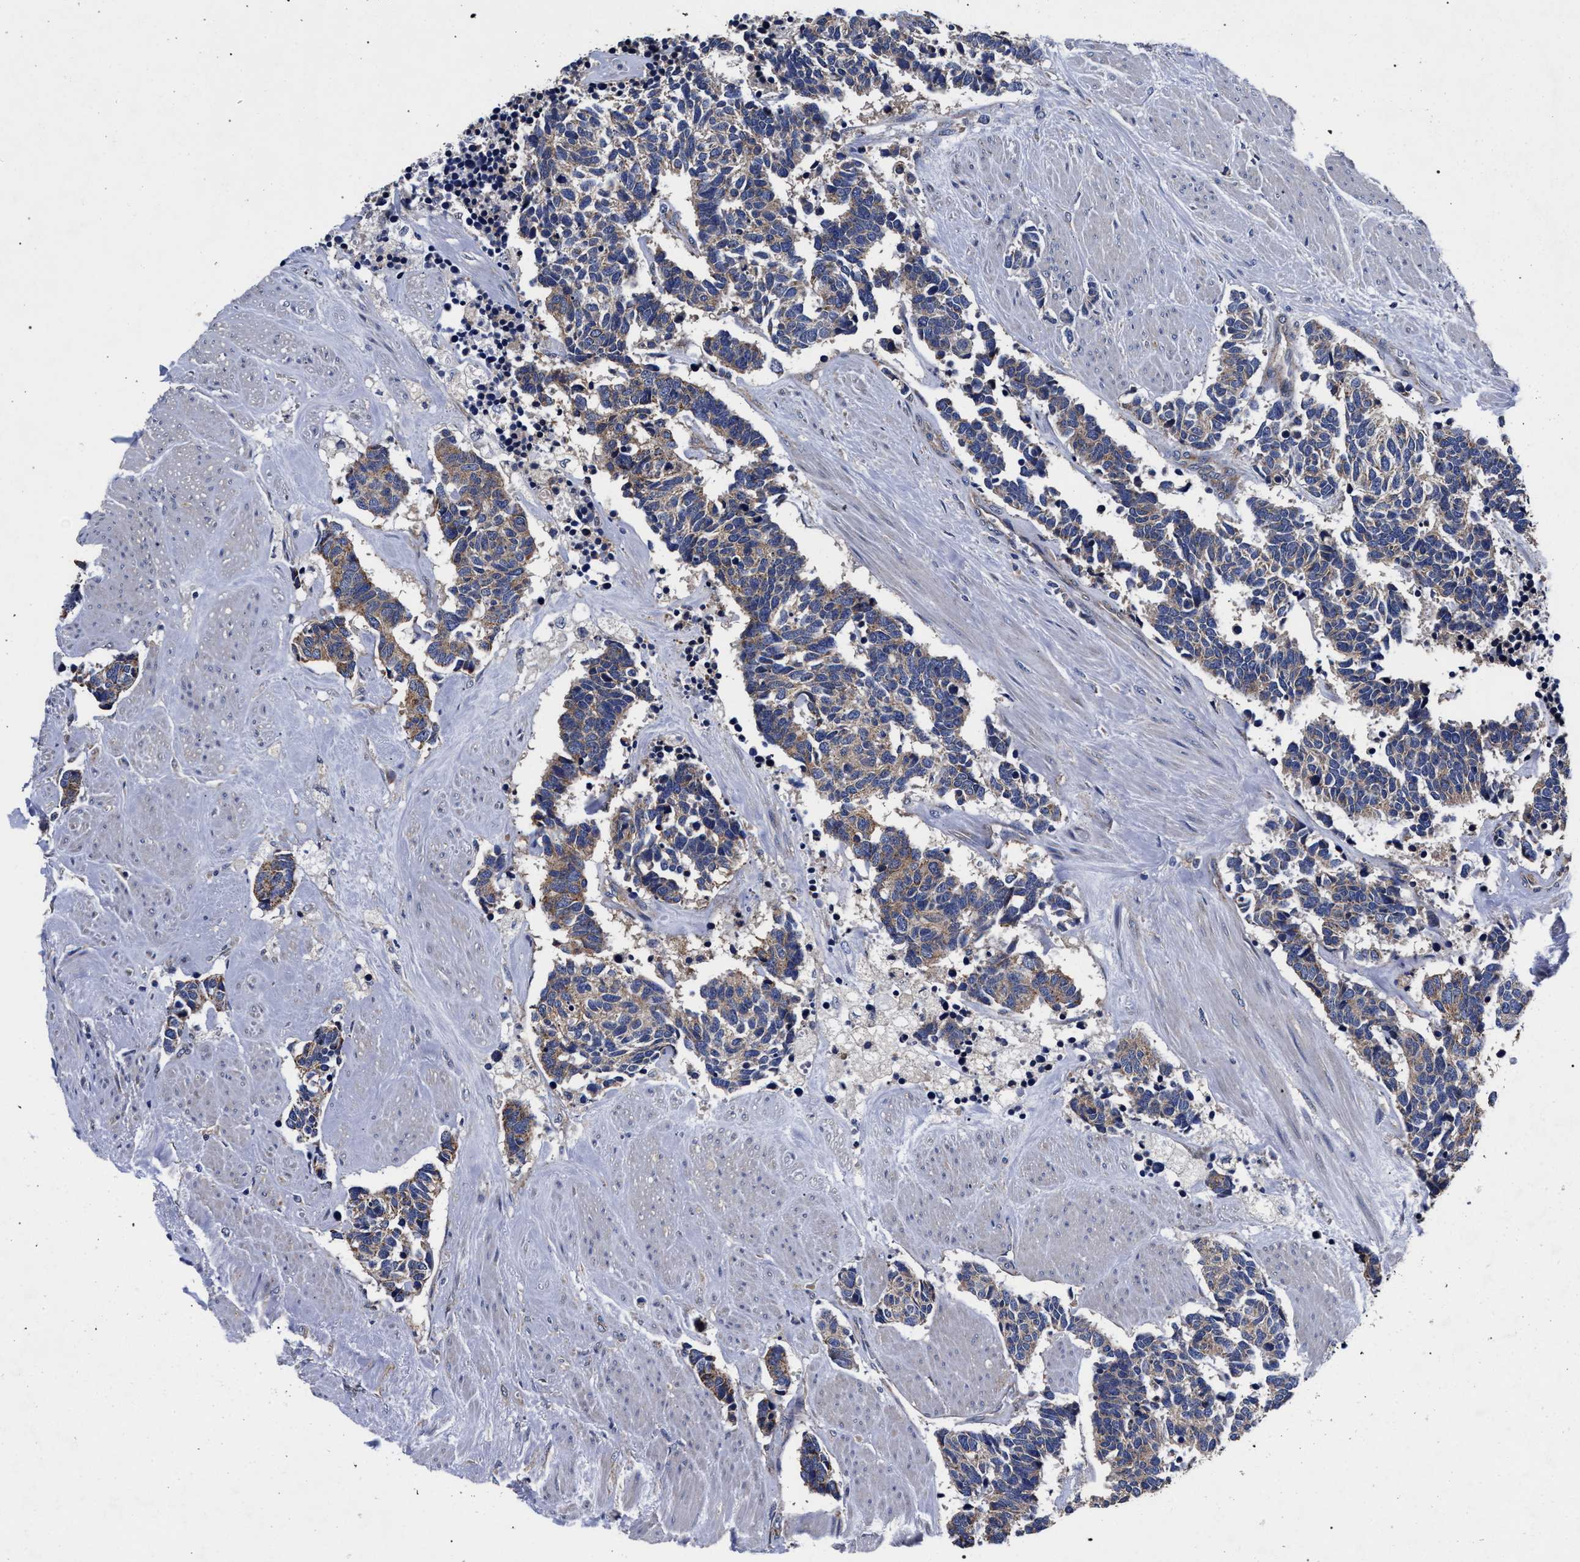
{"staining": {"intensity": "moderate", "quantity": ">75%", "location": "cytoplasmic/membranous"}, "tissue": "carcinoid", "cell_type": "Tumor cells", "image_type": "cancer", "snomed": [{"axis": "morphology", "description": "Carcinoma, NOS"}, {"axis": "morphology", "description": "Carcinoid, malignant, NOS"}, {"axis": "topography", "description": "Urinary bladder"}], "caption": "This is a histology image of IHC staining of carcinoid, which shows moderate expression in the cytoplasmic/membranous of tumor cells.", "gene": "CFAP95", "patient": {"sex": "male", "age": 57}}